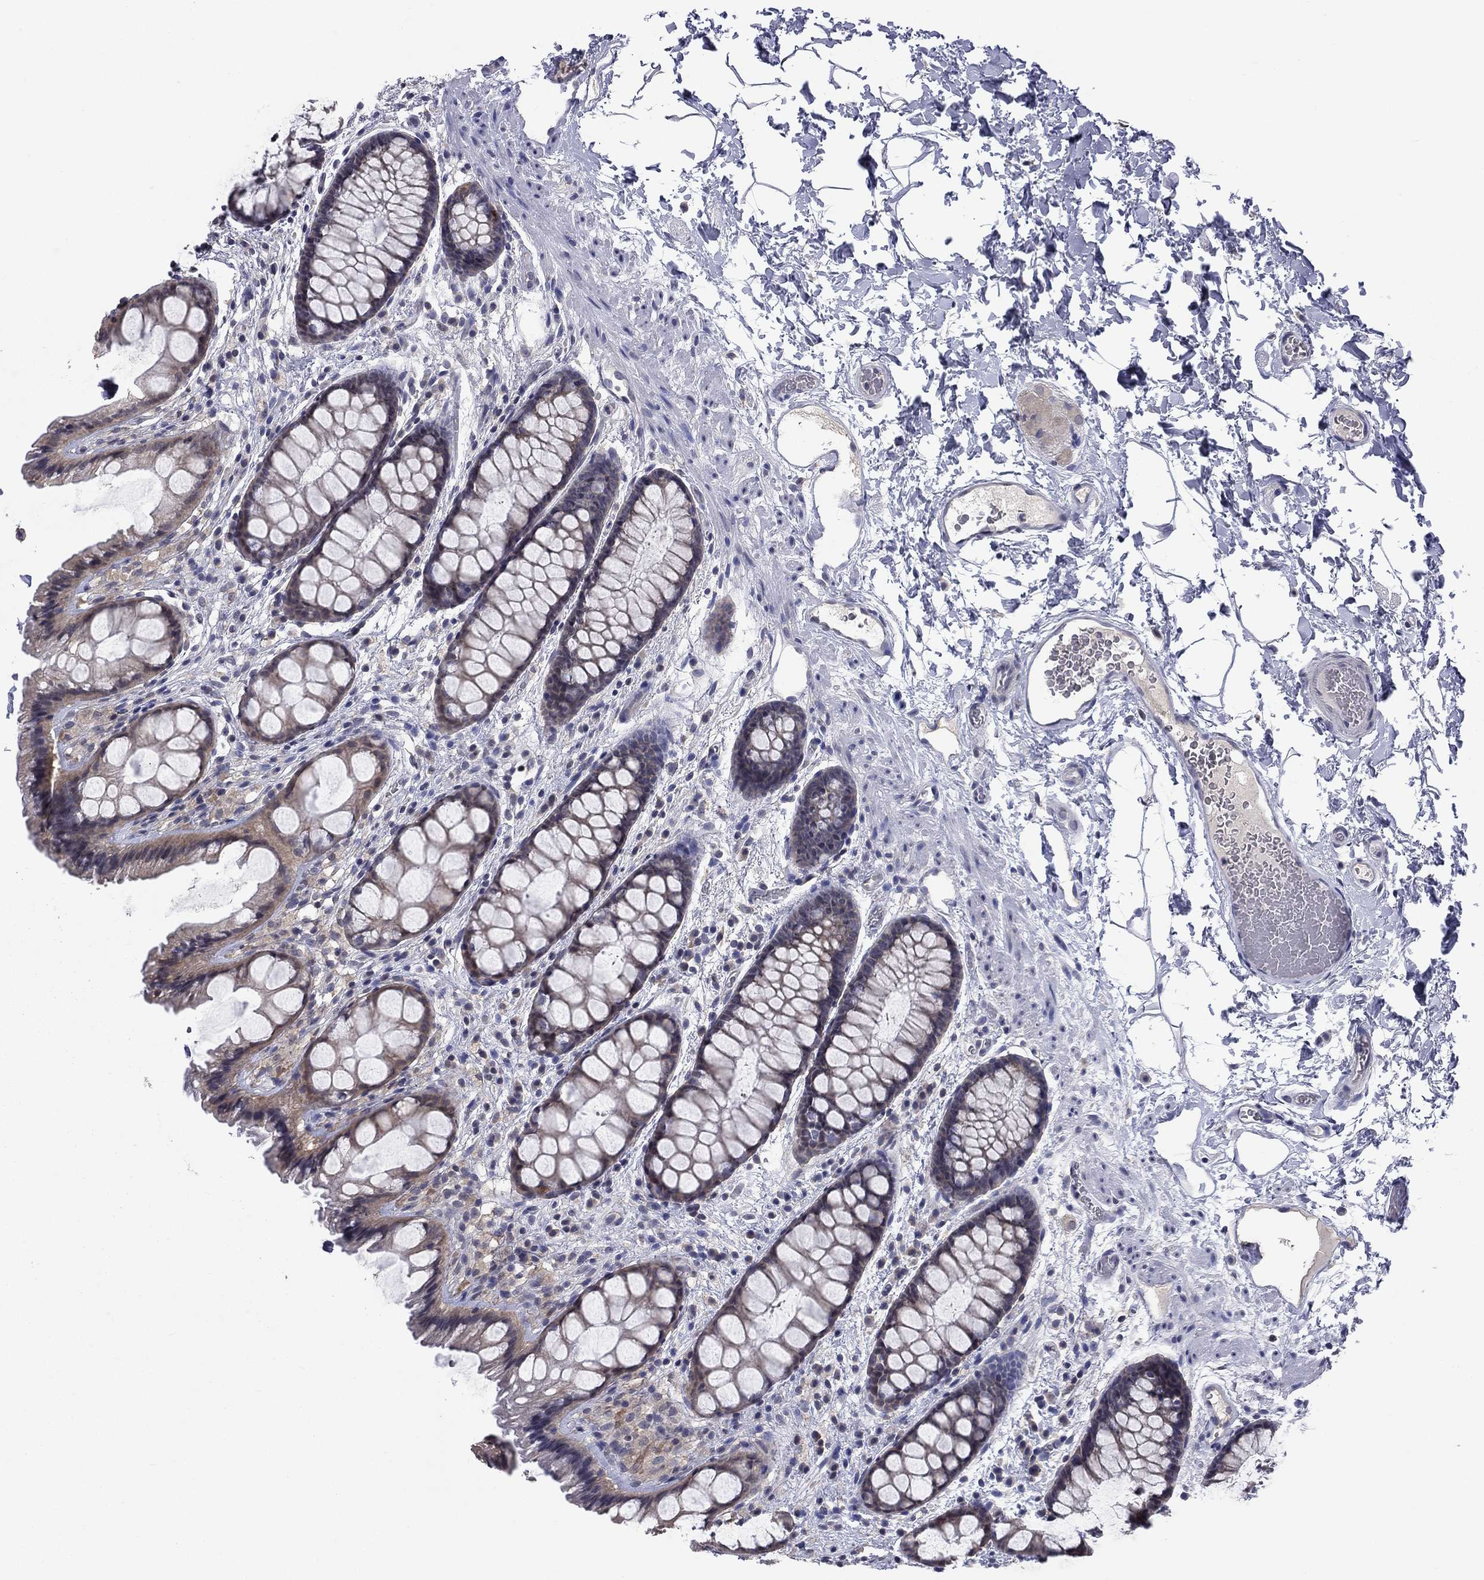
{"staining": {"intensity": "weak", "quantity": "25%-75%", "location": "cytoplasmic/membranous"}, "tissue": "rectum", "cell_type": "Glandular cells", "image_type": "normal", "snomed": [{"axis": "morphology", "description": "Normal tissue, NOS"}, {"axis": "topography", "description": "Rectum"}], "caption": "A photomicrograph of rectum stained for a protein shows weak cytoplasmic/membranous brown staining in glandular cells.", "gene": "SPATA33", "patient": {"sex": "female", "age": 62}}